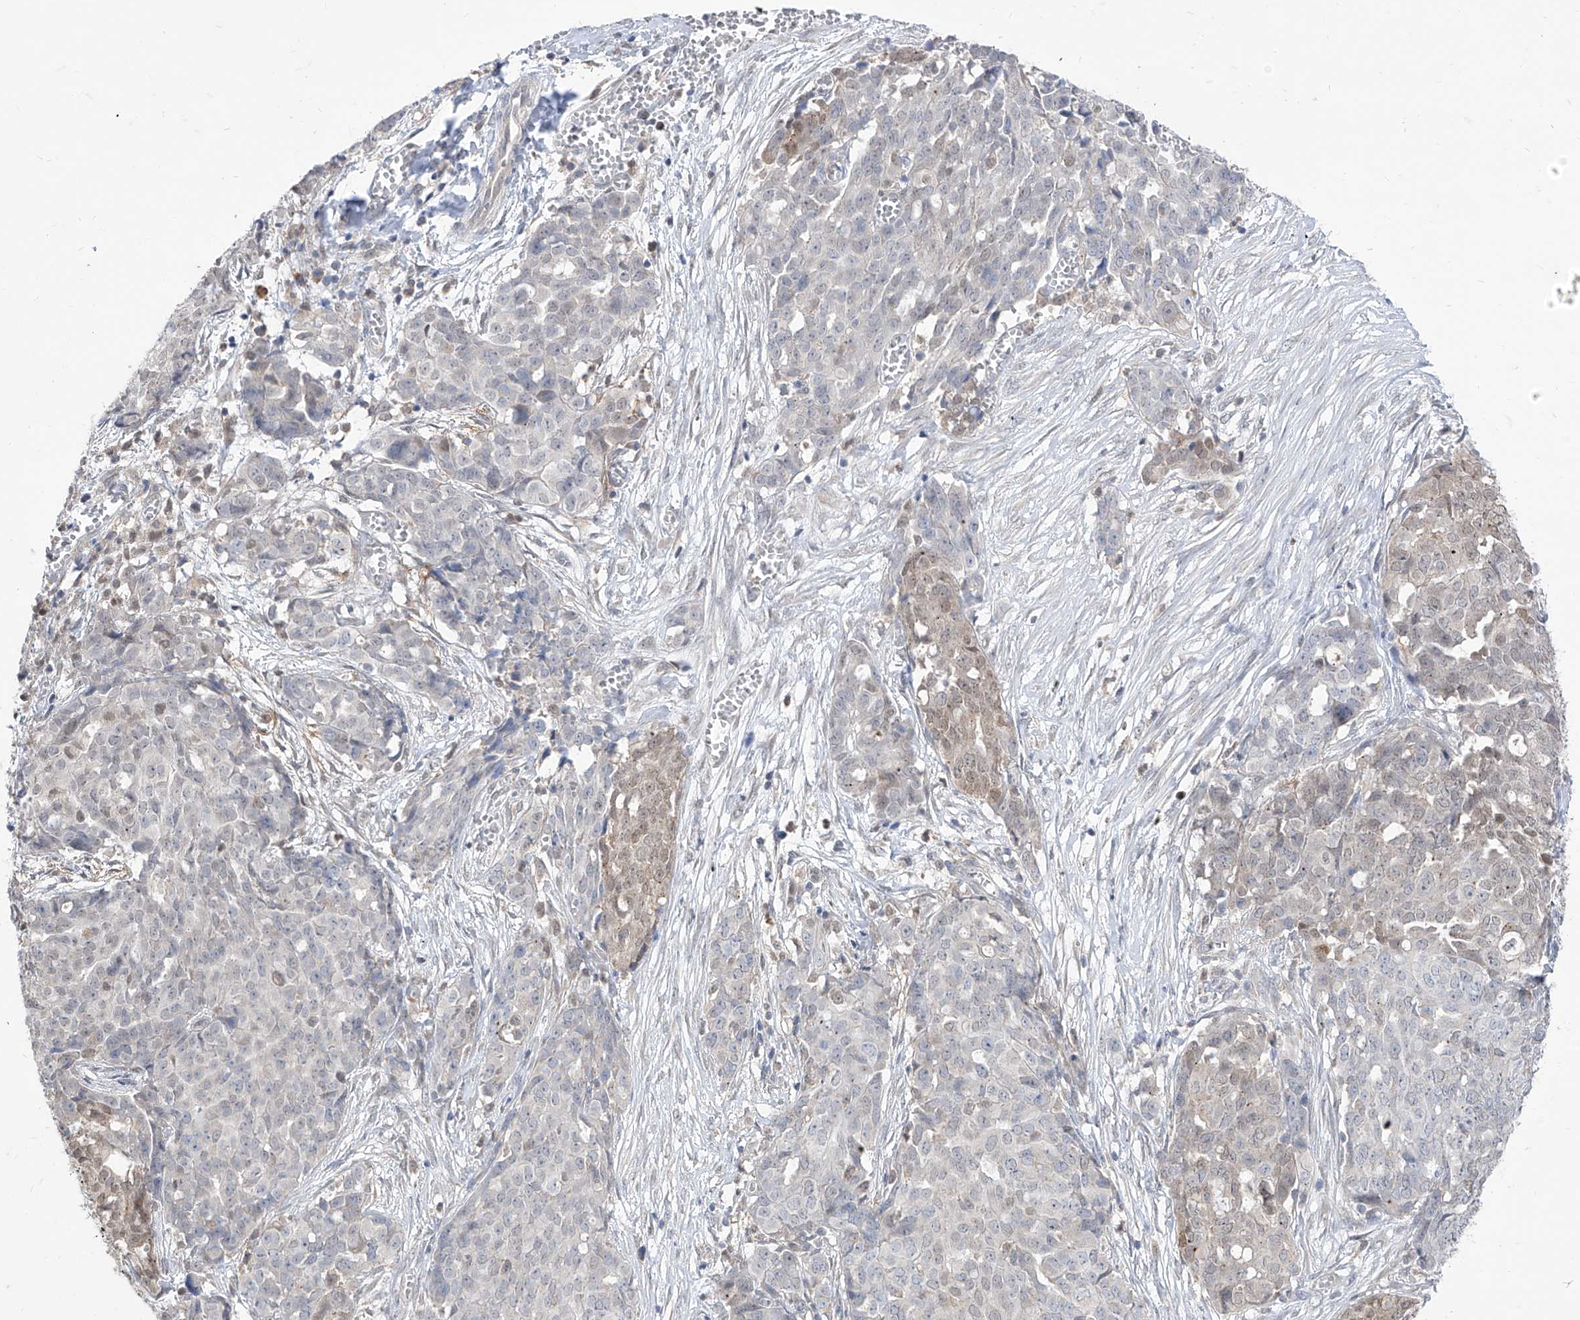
{"staining": {"intensity": "weak", "quantity": "<25%", "location": "nuclear"}, "tissue": "ovarian cancer", "cell_type": "Tumor cells", "image_type": "cancer", "snomed": [{"axis": "morphology", "description": "Cystadenocarcinoma, serous, NOS"}, {"axis": "topography", "description": "Soft tissue"}, {"axis": "topography", "description": "Ovary"}], "caption": "This is an IHC histopathology image of human ovarian cancer. There is no positivity in tumor cells.", "gene": "BROX", "patient": {"sex": "female", "age": 57}}